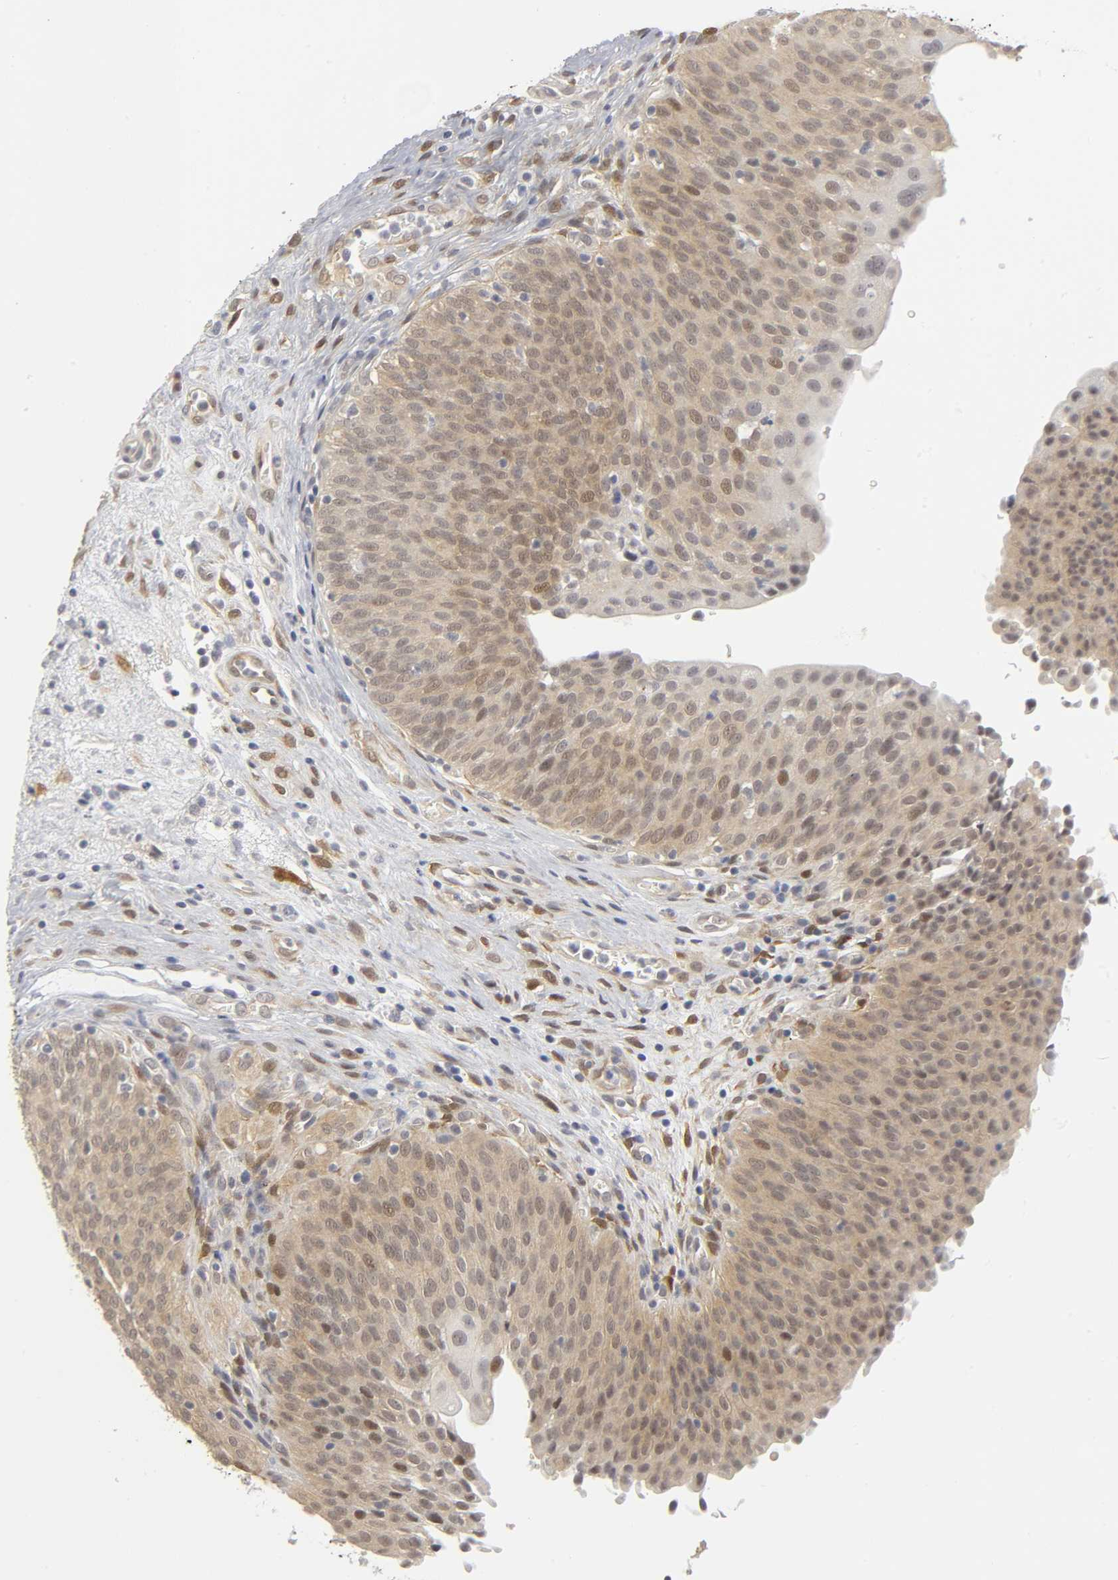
{"staining": {"intensity": "weak", "quantity": ">75%", "location": "cytoplasmic/membranous,nuclear"}, "tissue": "urinary bladder", "cell_type": "Urothelial cells", "image_type": "normal", "snomed": [{"axis": "morphology", "description": "Normal tissue, NOS"}, {"axis": "morphology", "description": "Dysplasia, NOS"}, {"axis": "topography", "description": "Urinary bladder"}], "caption": "A low amount of weak cytoplasmic/membranous,nuclear expression is appreciated in approximately >75% of urothelial cells in unremarkable urinary bladder.", "gene": "PDLIM3", "patient": {"sex": "male", "age": 35}}